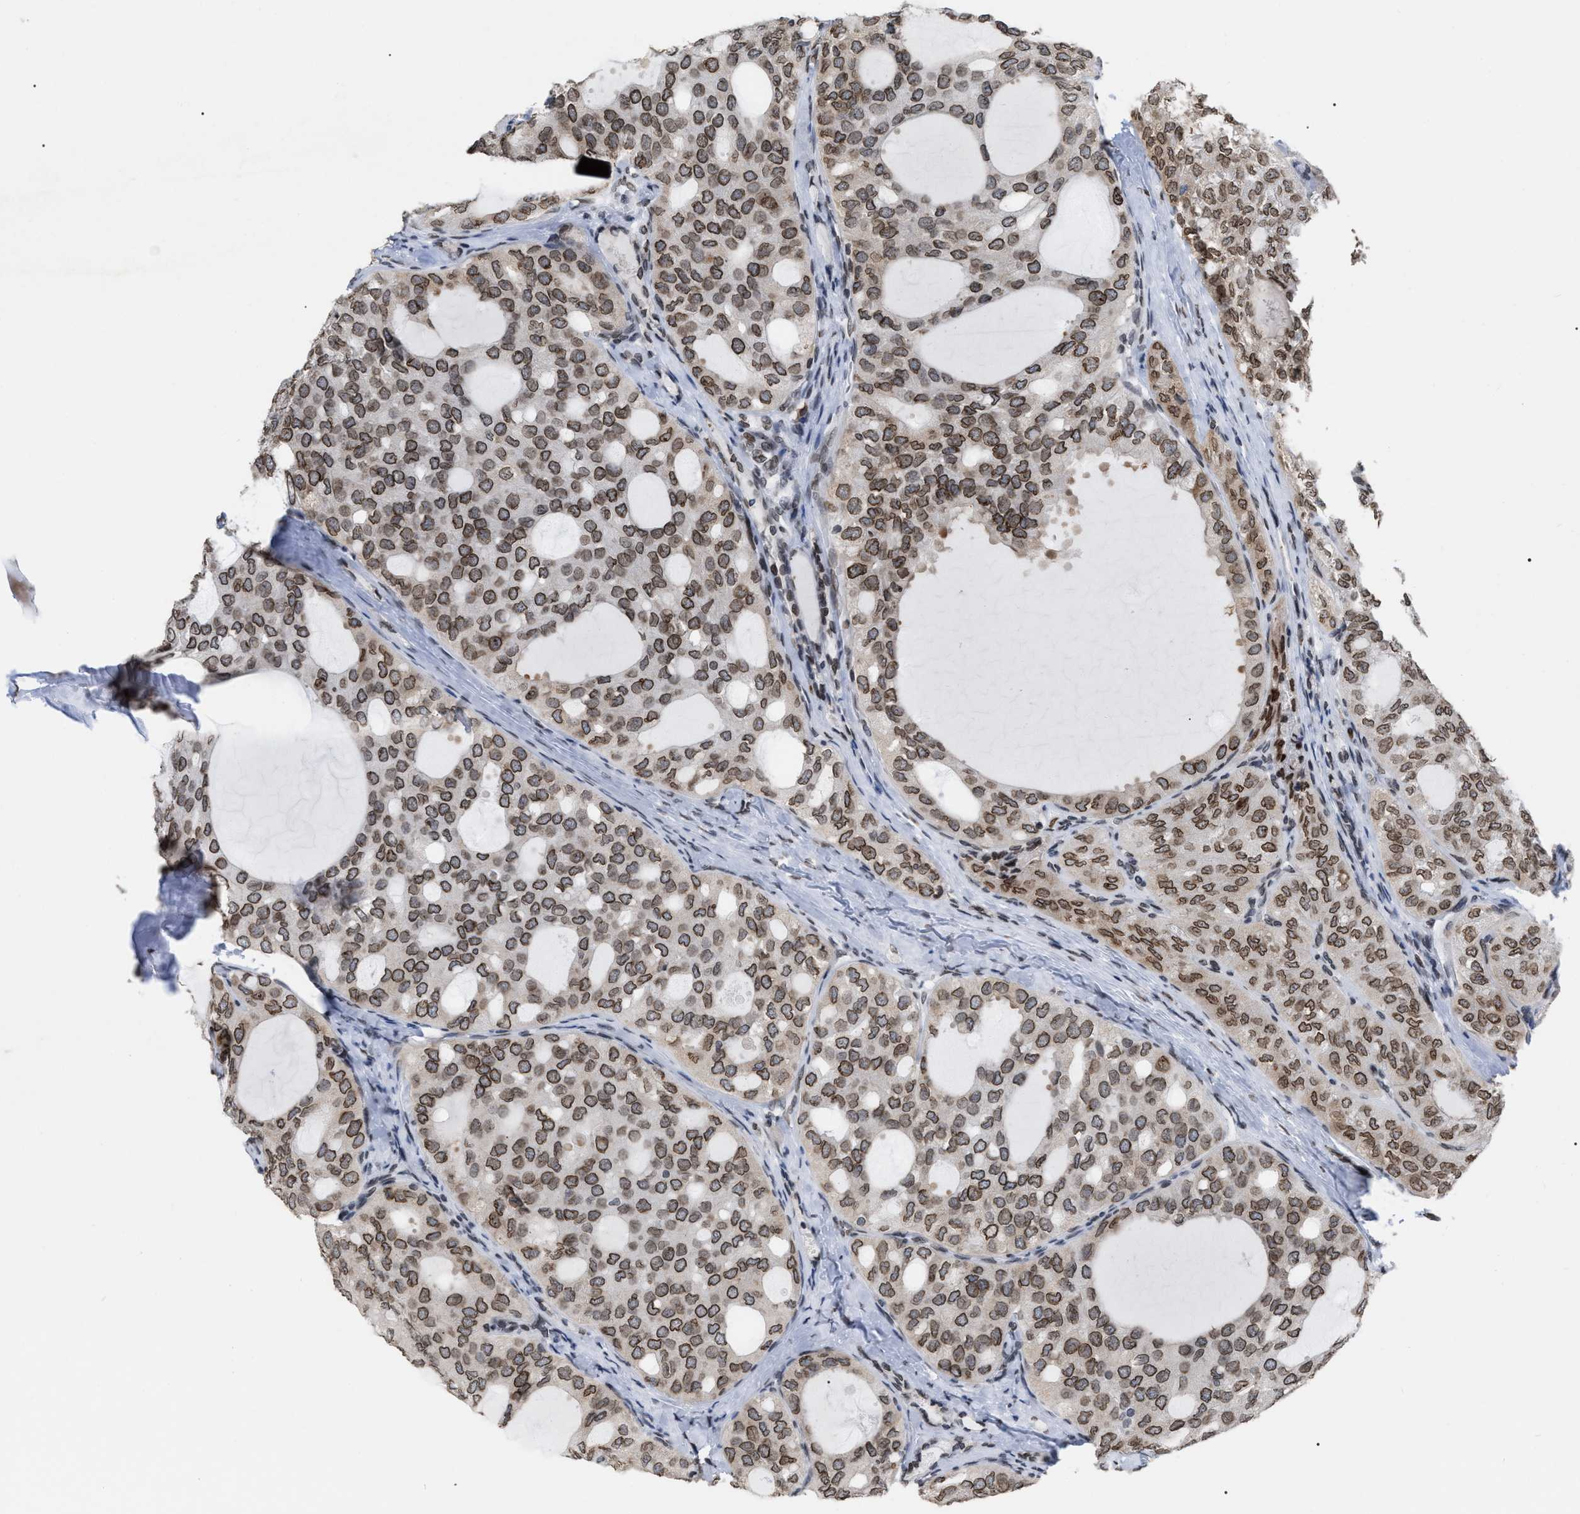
{"staining": {"intensity": "moderate", "quantity": ">75%", "location": "cytoplasmic/membranous,nuclear"}, "tissue": "thyroid cancer", "cell_type": "Tumor cells", "image_type": "cancer", "snomed": [{"axis": "morphology", "description": "Follicular adenoma carcinoma, NOS"}, {"axis": "topography", "description": "Thyroid gland"}], "caption": "A high-resolution image shows immunohistochemistry (IHC) staining of follicular adenoma carcinoma (thyroid), which exhibits moderate cytoplasmic/membranous and nuclear staining in about >75% of tumor cells.", "gene": "TPR", "patient": {"sex": "male", "age": 75}}